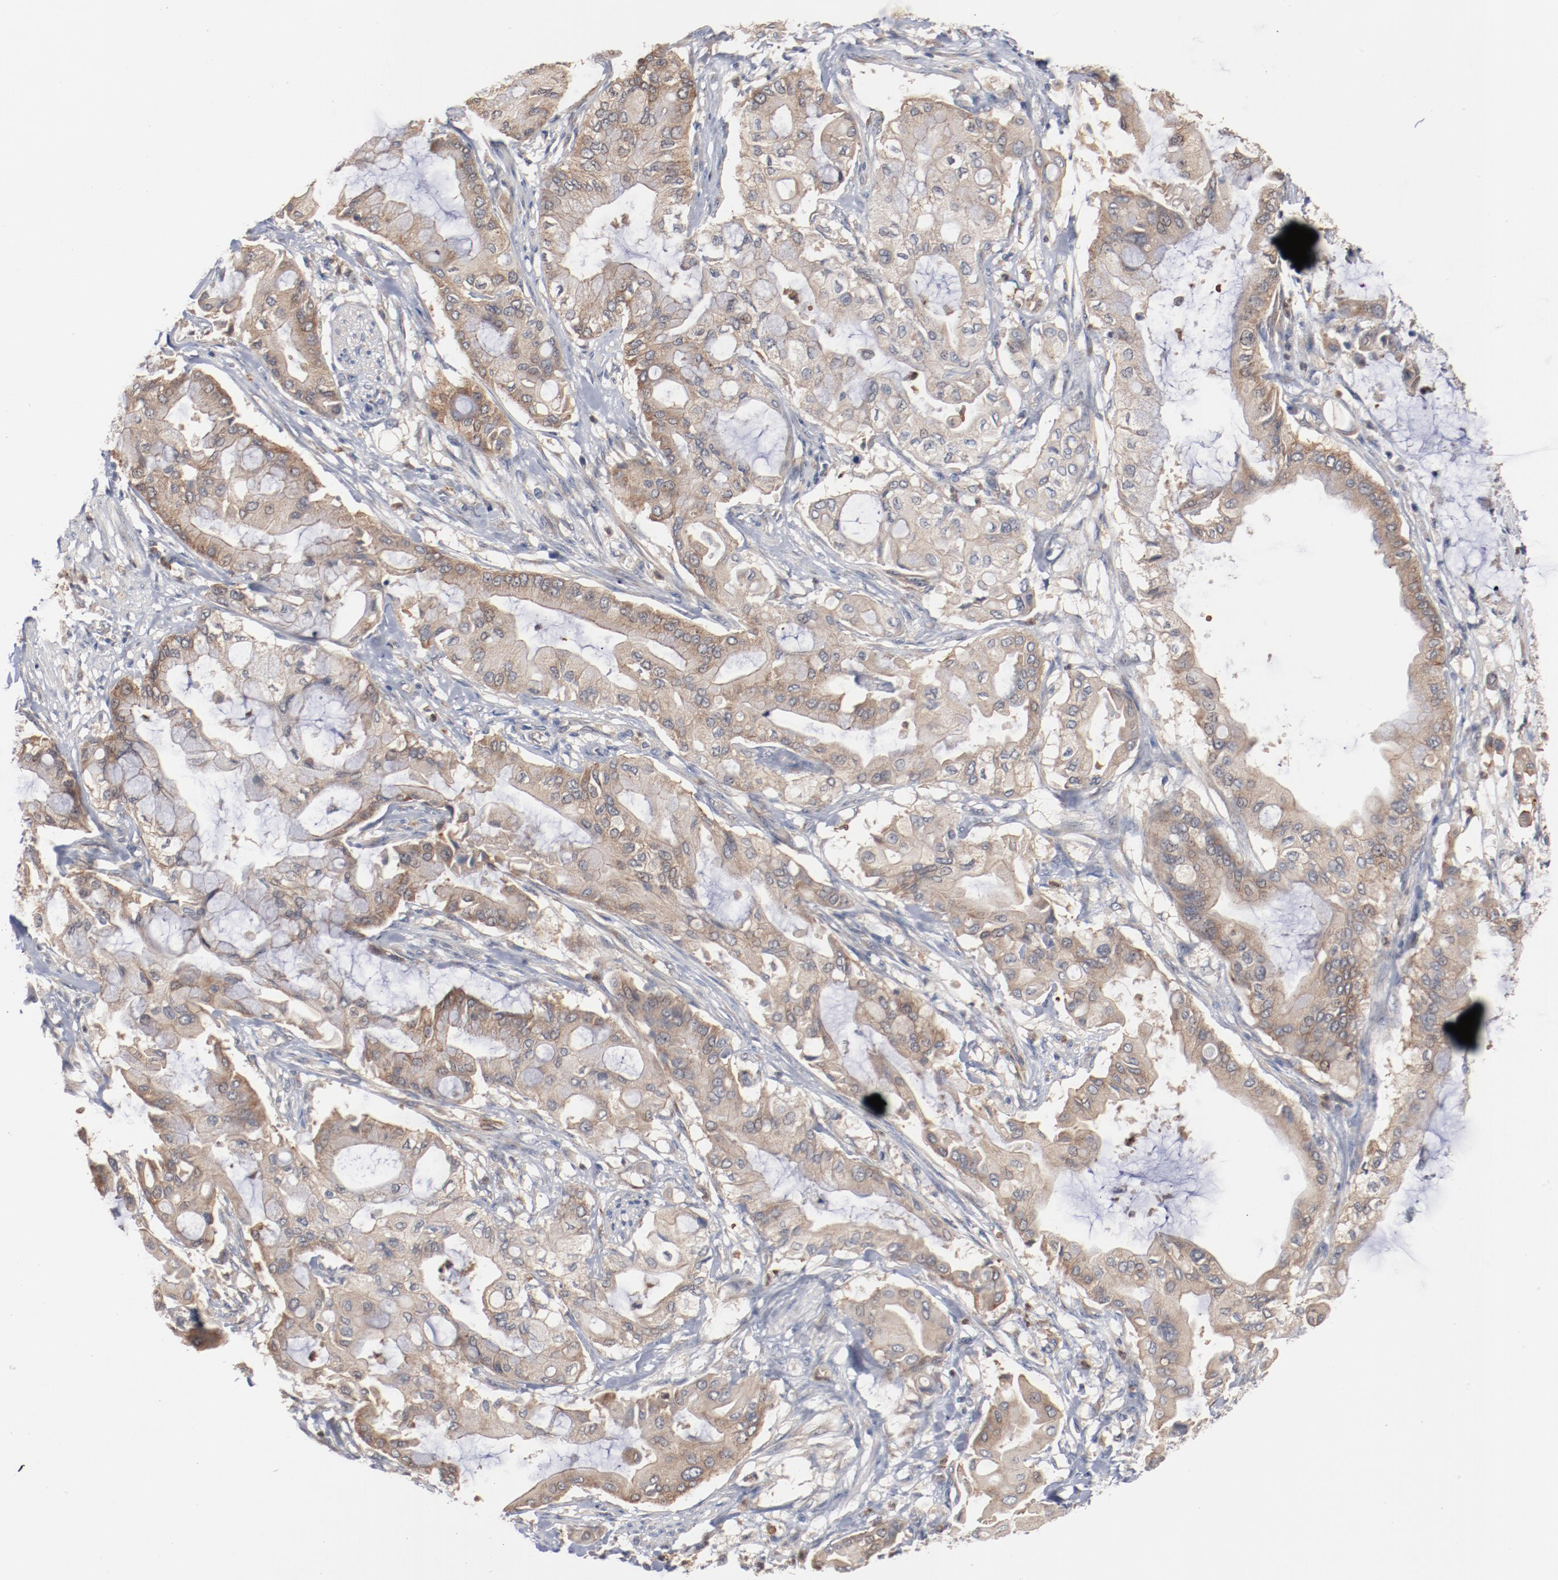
{"staining": {"intensity": "moderate", "quantity": ">75%", "location": "cytoplasmic/membranous"}, "tissue": "pancreatic cancer", "cell_type": "Tumor cells", "image_type": "cancer", "snomed": [{"axis": "morphology", "description": "Adenocarcinoma, NOS"}, {"axis": "morphology", "description": "Adenocarcinoma, metastatic, NOS"}, {"axis": "topography", "description": "Lymph node"}, {"axis": "topography", "description": "Pancreas"}, {"axis": "topography", "description": "Duodenum"}], "caption": "A histopathology image of pancreatic cancer stained for a protein exhibits moderate cytoplasmic/membranous brown staining in tumor cells. (DAB IHC, brown staining for protein, blue staining for nuclei).", "gene": "RNASE11", "patient": {"sex": "female", "age": 64}}